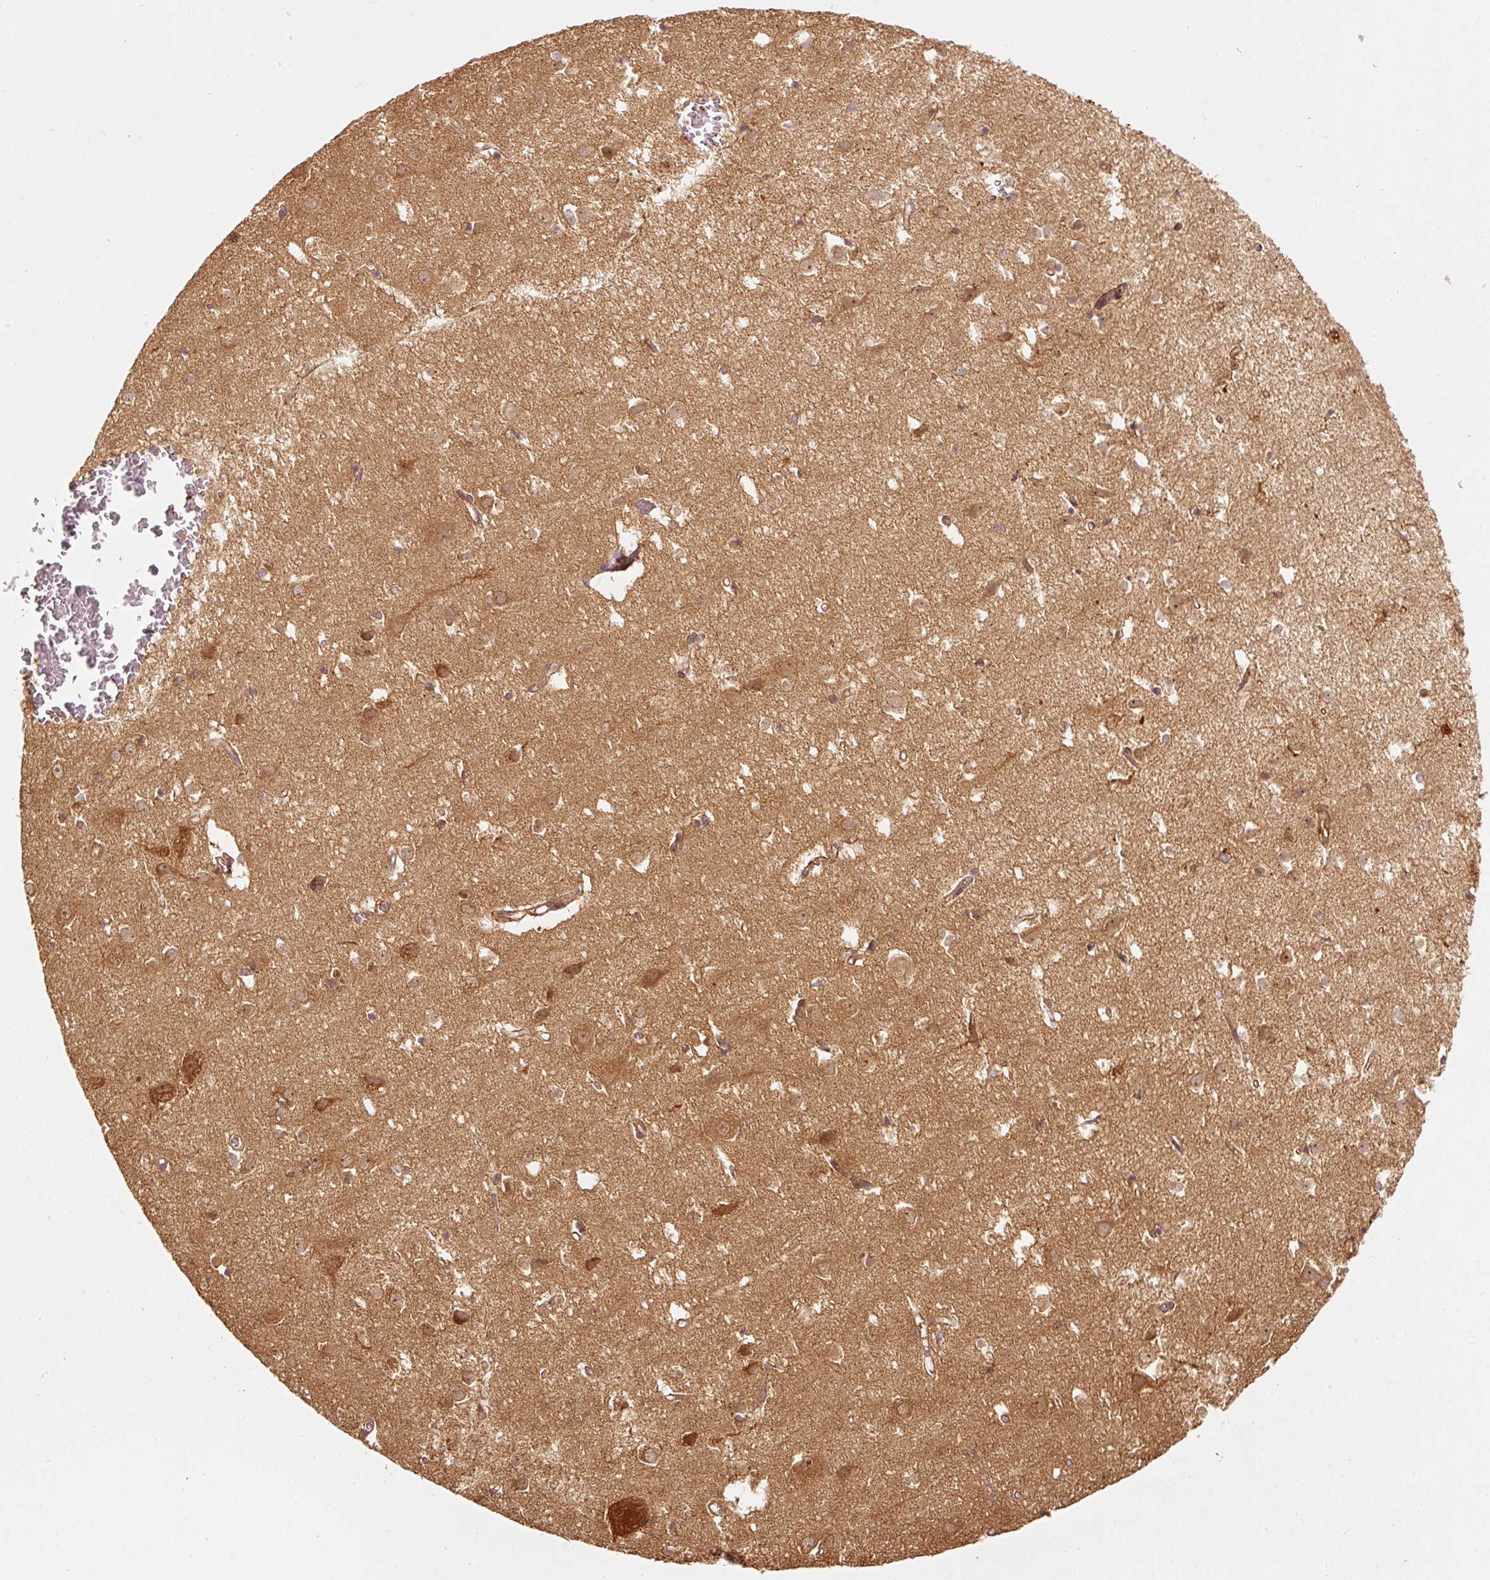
{"staining": {"intensity": "moderate", "quantity": "25%-75%", "location": "cytoplasmic/membranous"}, "tissue": "cerebral cortex", "cell_type": "Endothelial cells", "image_type": "normal", "snomed": [{"axis": "morphology", "description": "Normal tissue, NOS"}, {"axis": "topography", "description": "Cerebral cortex"}], "caption": "Moderate cytoplasmic/membranous staining for a protein is seen in approximately 25%-75% of endothelial cells of unremarkable cerebral cortex using immunohistochemistry (IHC).", "gene": "EIF3B", "patient": {"sex": "male", "age": 70}}